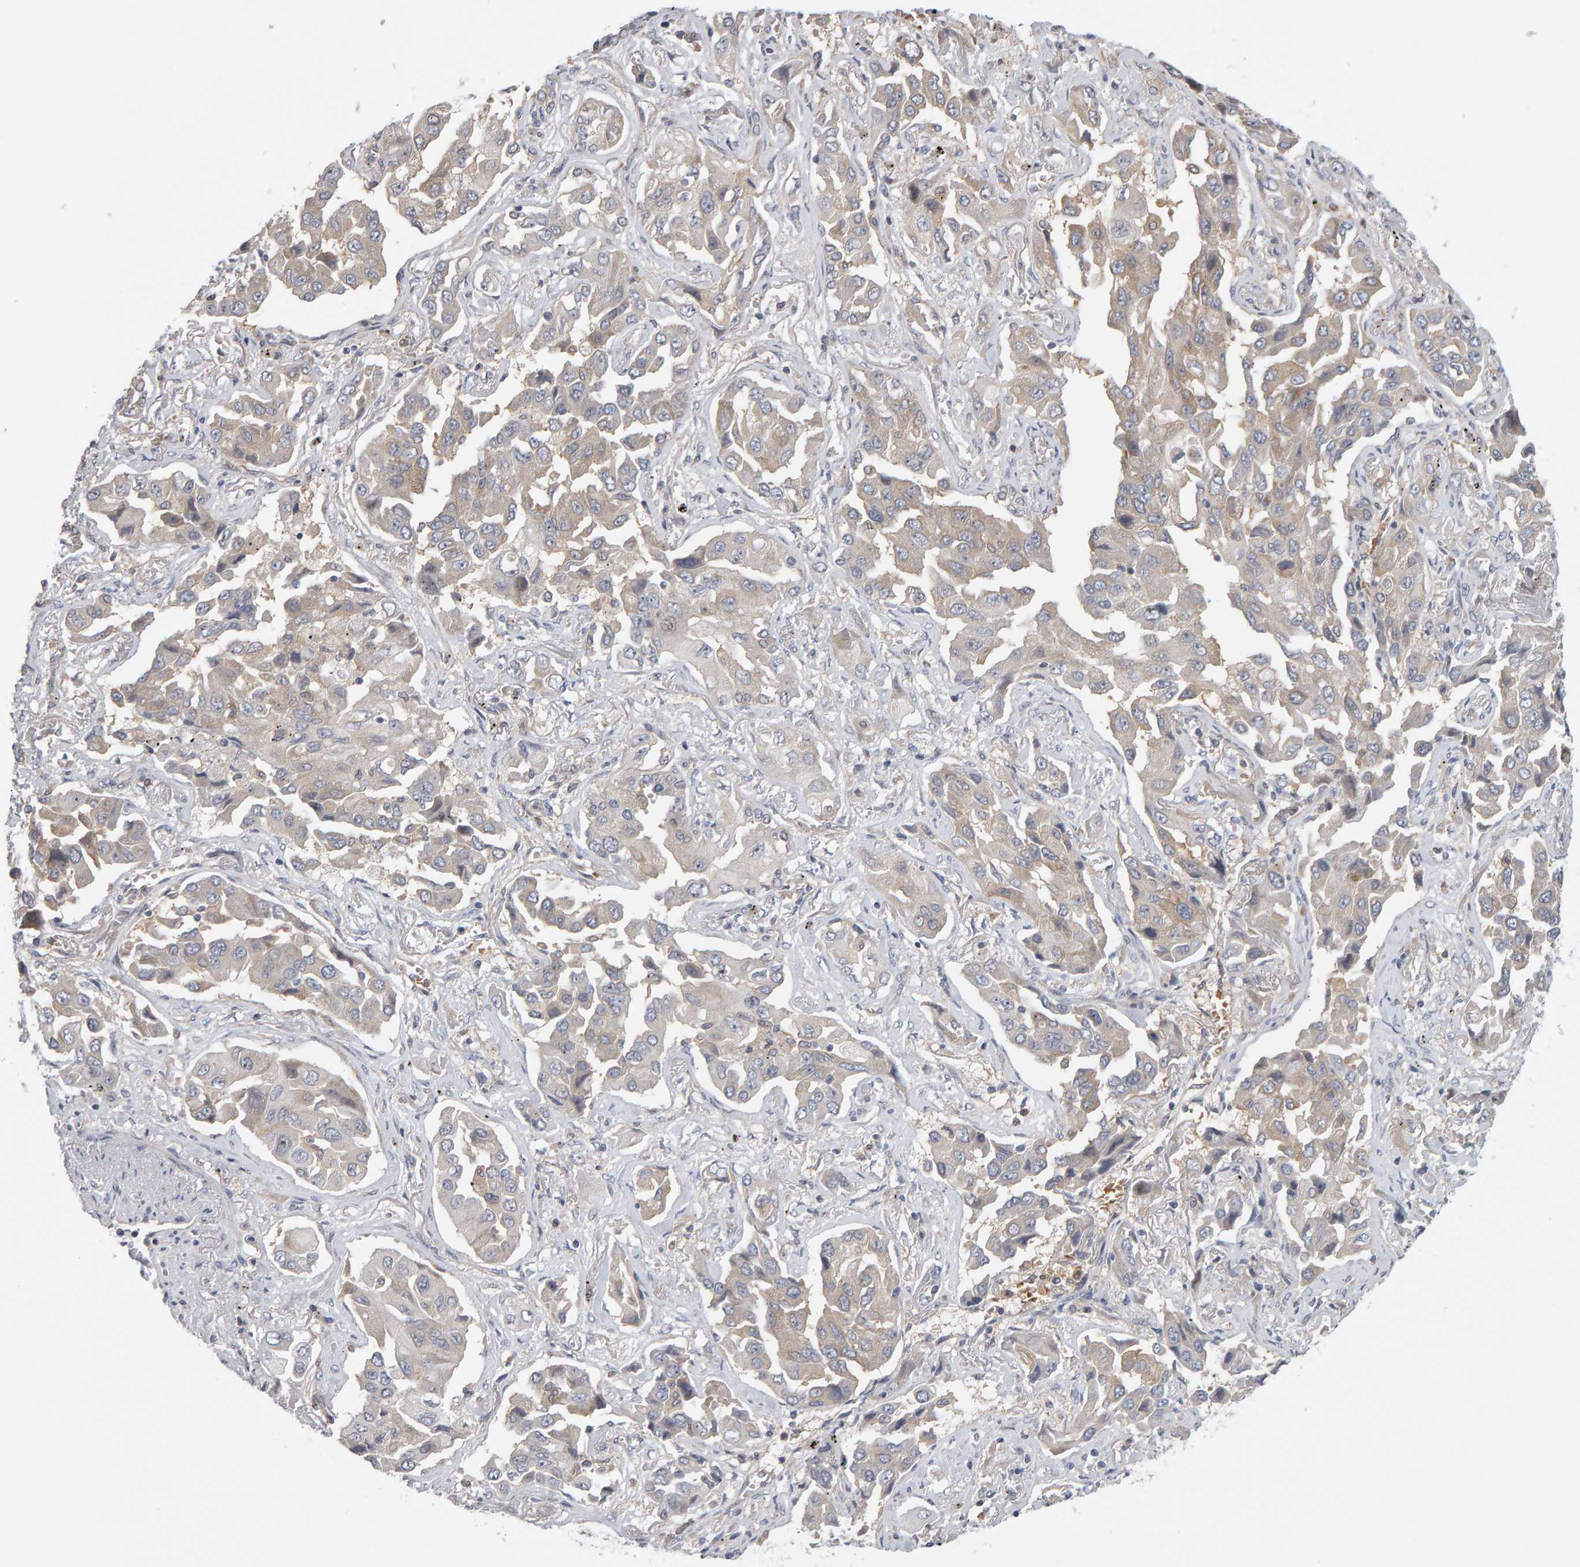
{"staining": {"intensity": "weak", "quantity": "<25%", "location": "cytoplasmic/membranous"}, "tissue": "lung cancer", "cell_type": "Tumor cells", "image_type": "cancer", "snomed": [{"axis": "morphology", "description": "Adenocarcinoma, NOS"}, {"axis": "topography", "description": "Lung"}], "caption": "Immunohistochemistry image of lung cancer (adenocarcinoma) stained for a protein (brown), which reveals no positivity in tumor cells. (DAB immunohistochemistry (IHC), high magnification).", "gene": "MSRA", "patient": {"sex": "female", "age": 65}}